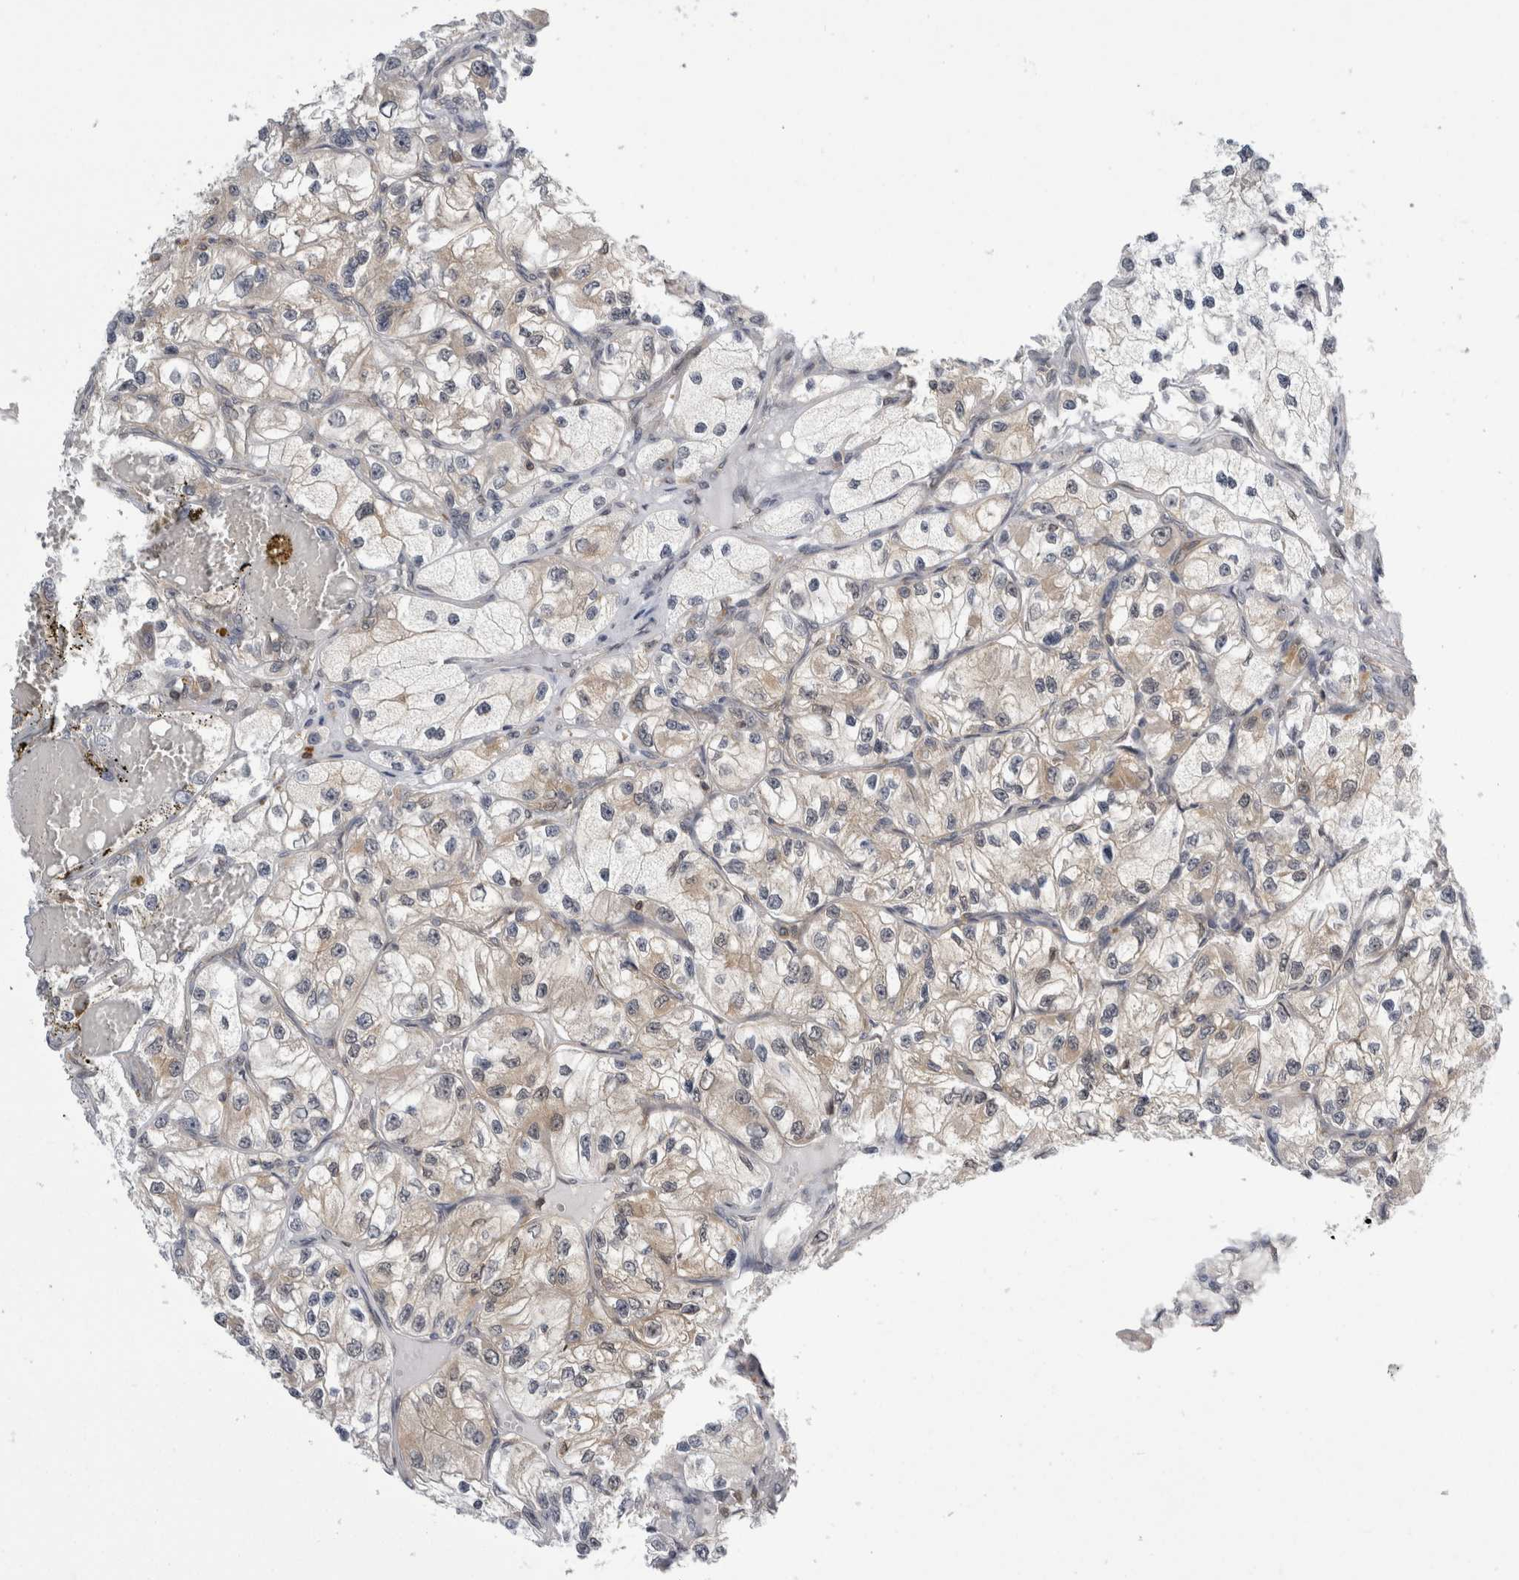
{"staining": {"intensity": "weak", "quantity": "<25%", "location": "cytoplasmic/membranous"}, "tissue": "renal cancer", "cell_type": "Tumor cells", "image_type": "cancer", "snomed": [{"axis": "morphology", "description": "Adenocarcinoma, NOS"}, {"axis": "topography", "description": "Kidney"}], "caption": "DAB (3,3'-diaminobenzidine) immunohistochemical staining of human renal adenocarcinoma demonstrates no significant positivity in tumor cells. (DAB (3,3'-diaminobenzidine) IHC, high magnification).", "gene": "CACYBP", "patient": {"sex": "female", "age": 57}}